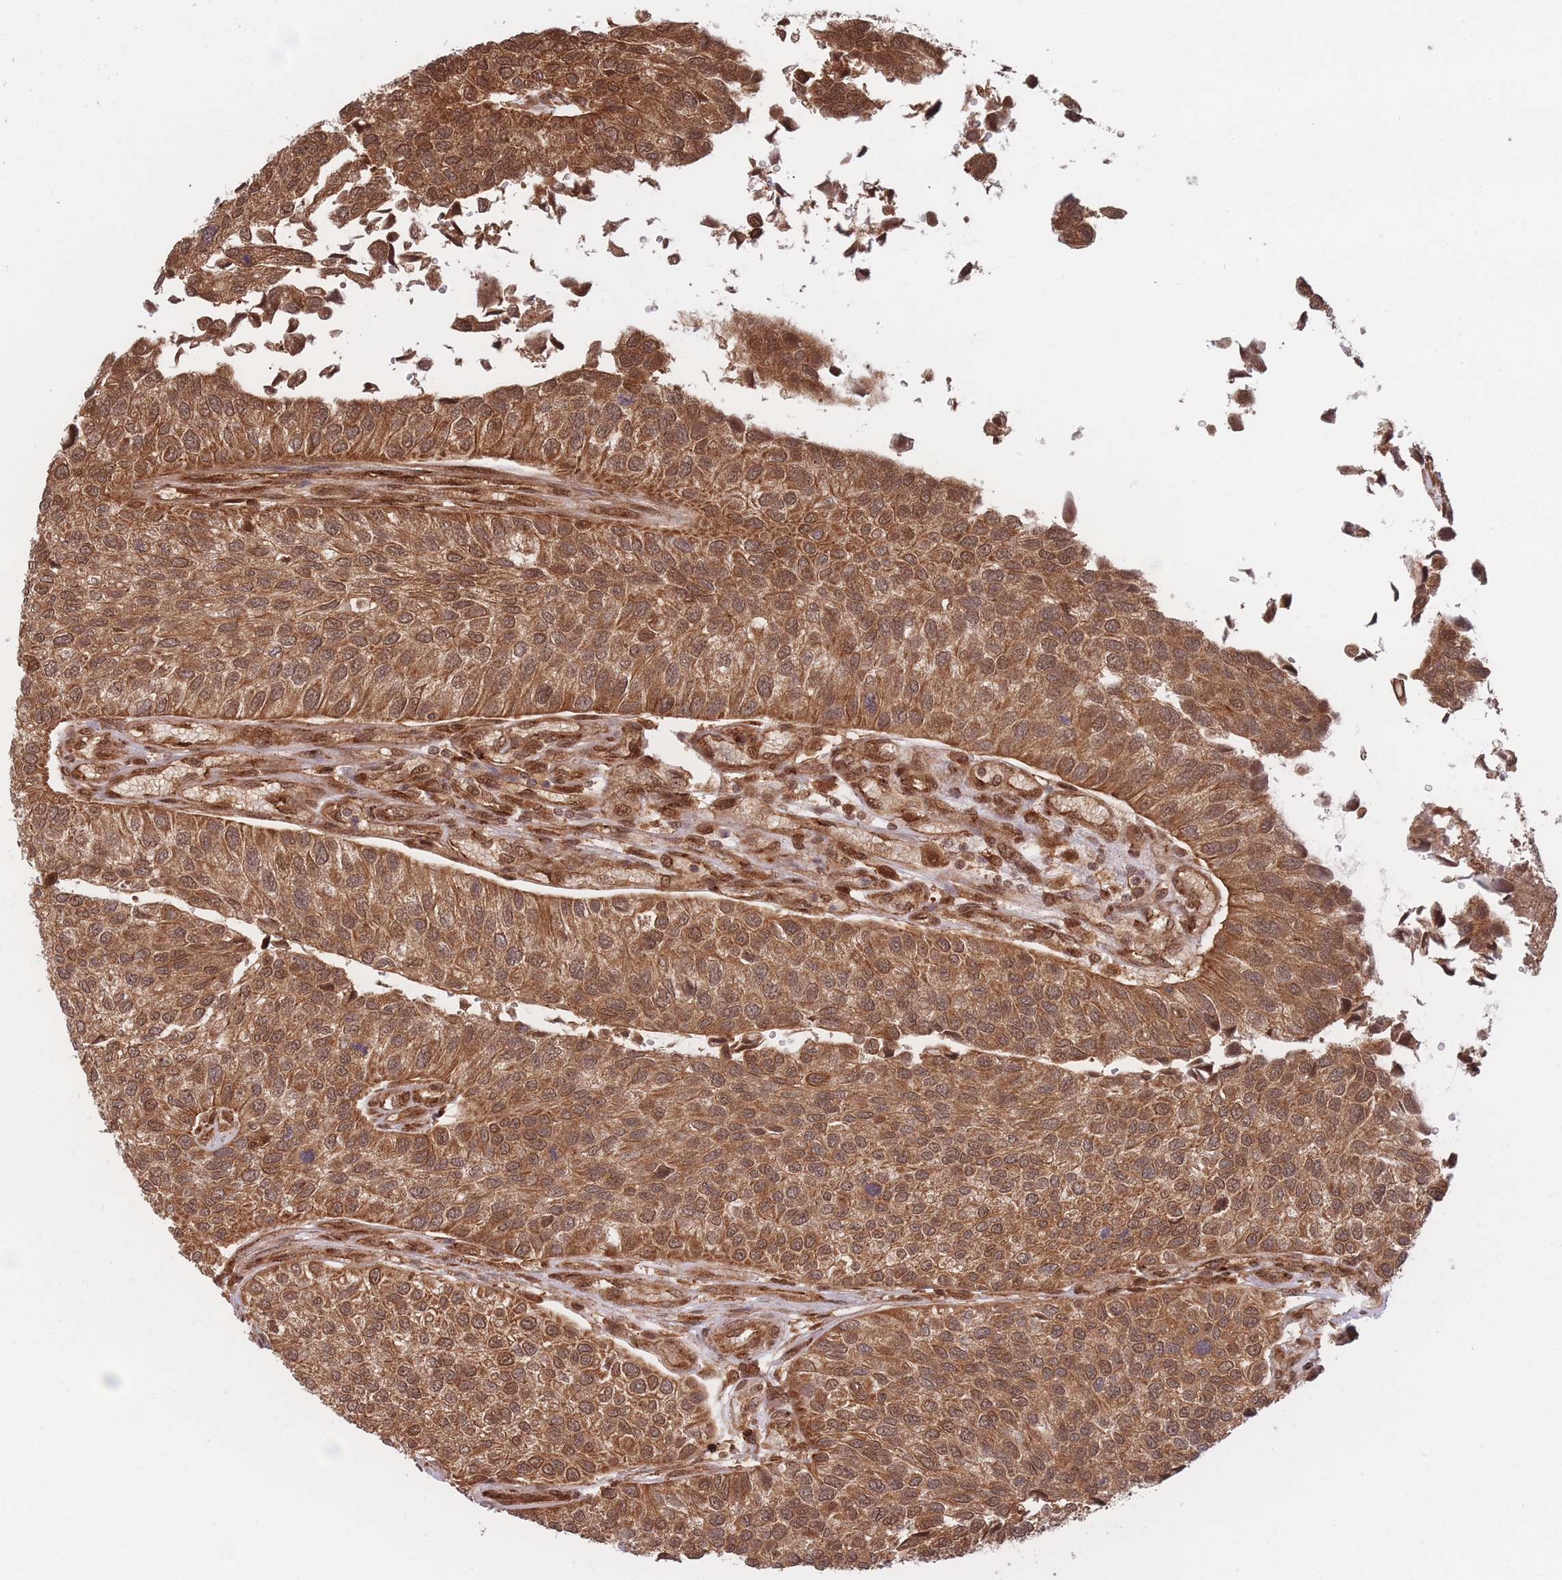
{"staining": {"intensity": "moderate", "quantity": ">75%", "location": "cytoplasmic/membranous,nuclear"}, "tissue": "urothelial cancer", "cell_type": "Tumor cells", "image_type": "cancer", "snomed": [{"axis": "morphology", "description": "Urothelial carcinoma, NOS"}, {"axis": "topography", "description": "Urinary bladder"}], "caption": "Immunohistochemistry image of transitional cell carcinoma stained for a protein (brown), which exhibits medium levels of moderate cytoplasmic/membranous and nuclear staining in about >75% of tumor cells.", "gene": "PODXL2", "patient": {"sex": "male", "age": 55}}